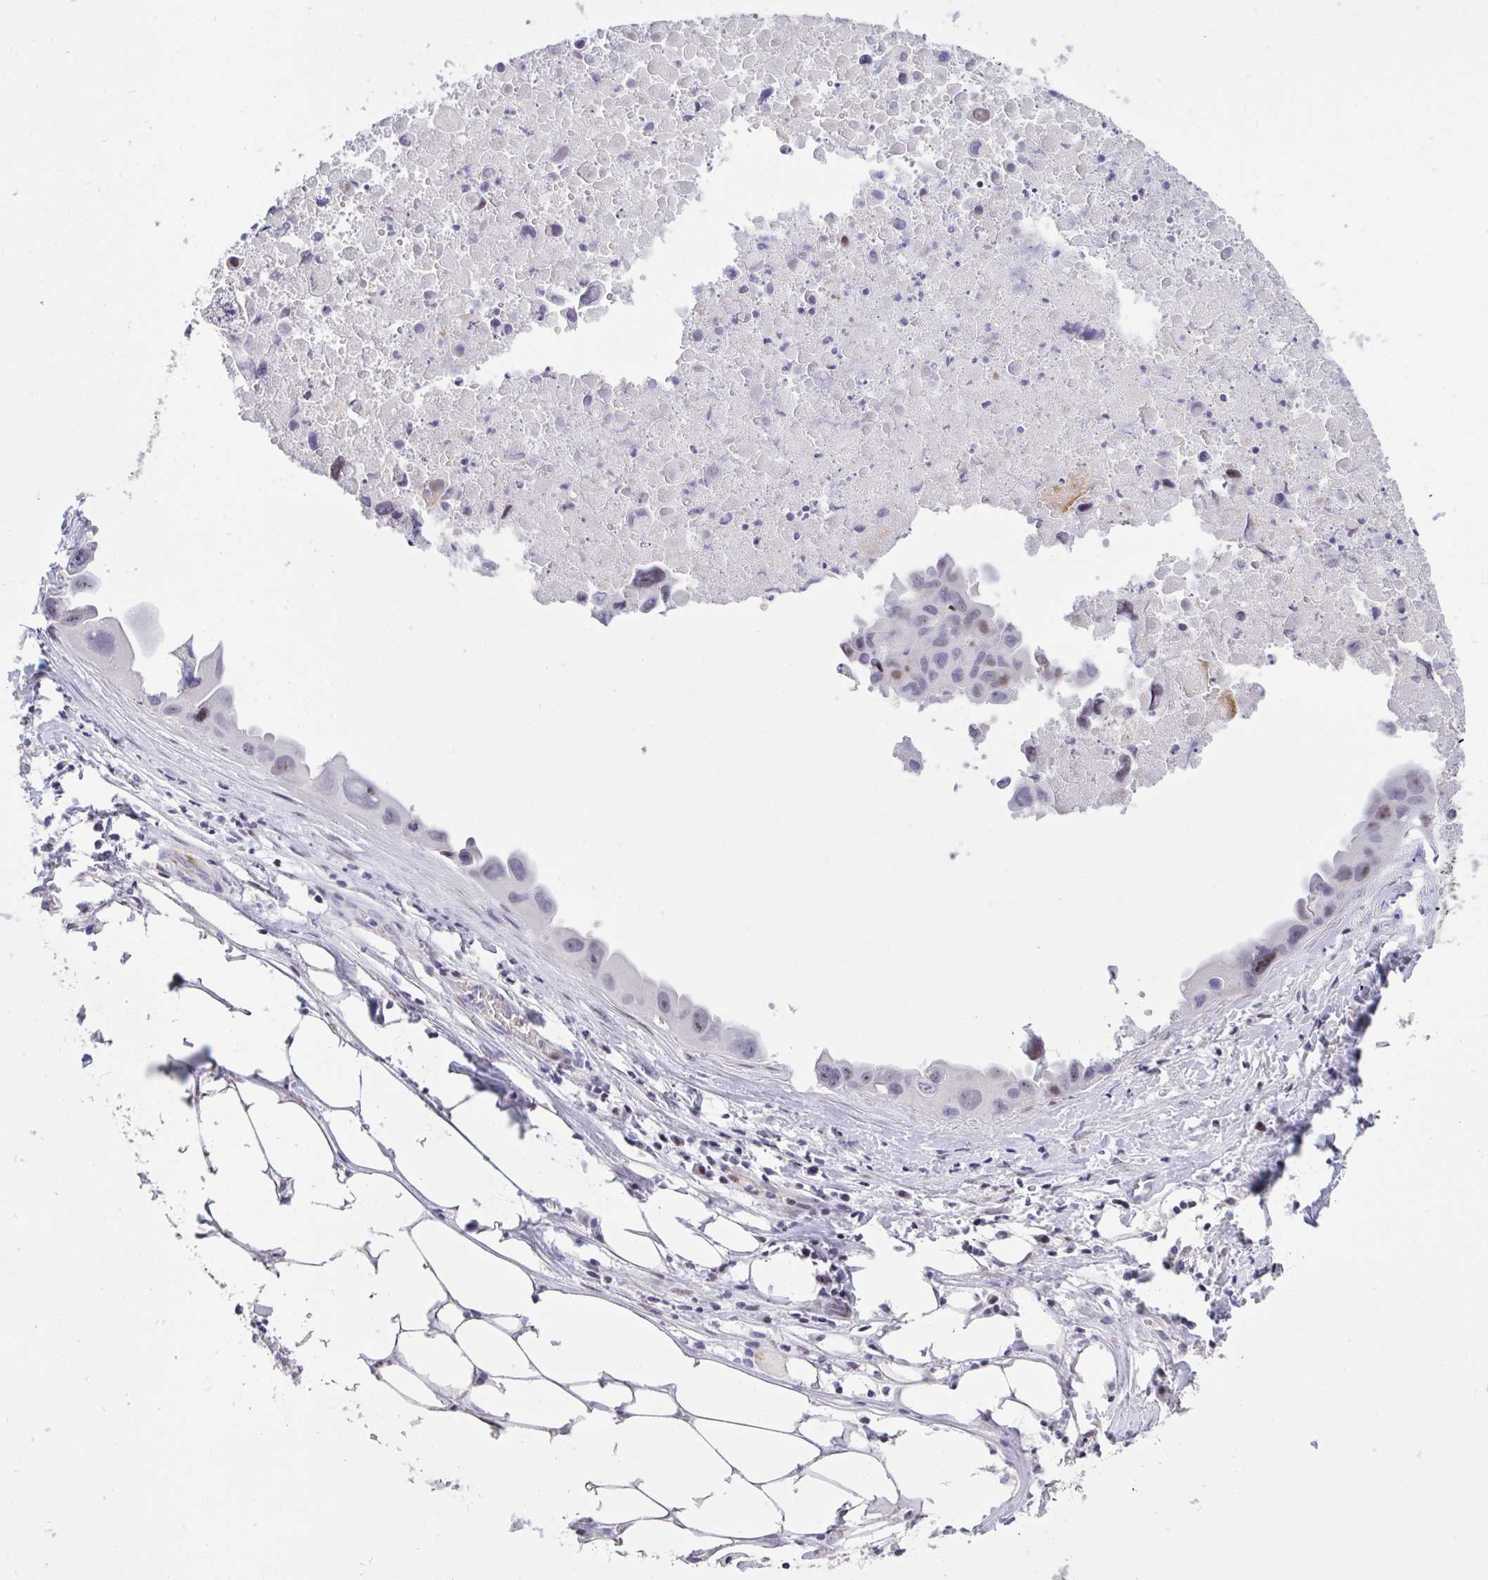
{"staining": {"intensity": "weak", "quantity": "<25%", "location": "nuclear"}, "tissue": "lung cancer", "cell_type": "Tumor cells", "image_type": "cancer", "snomed": [{"axis": "morphology", "description": "Adenocarcinoma, NOS"}, {"axis": "topography", "description": "Lymph node"}, {"axis": "topography", "description": "Lung"}], "caption": "DAB (3,3'-diaminobenzidine) immunohistochemical staining of adenocarcinoma (lung) reveals no significant positivity in tumor cells.", "gene": "PLPPR3", "patient": {"sex": "male", "age": 64}}